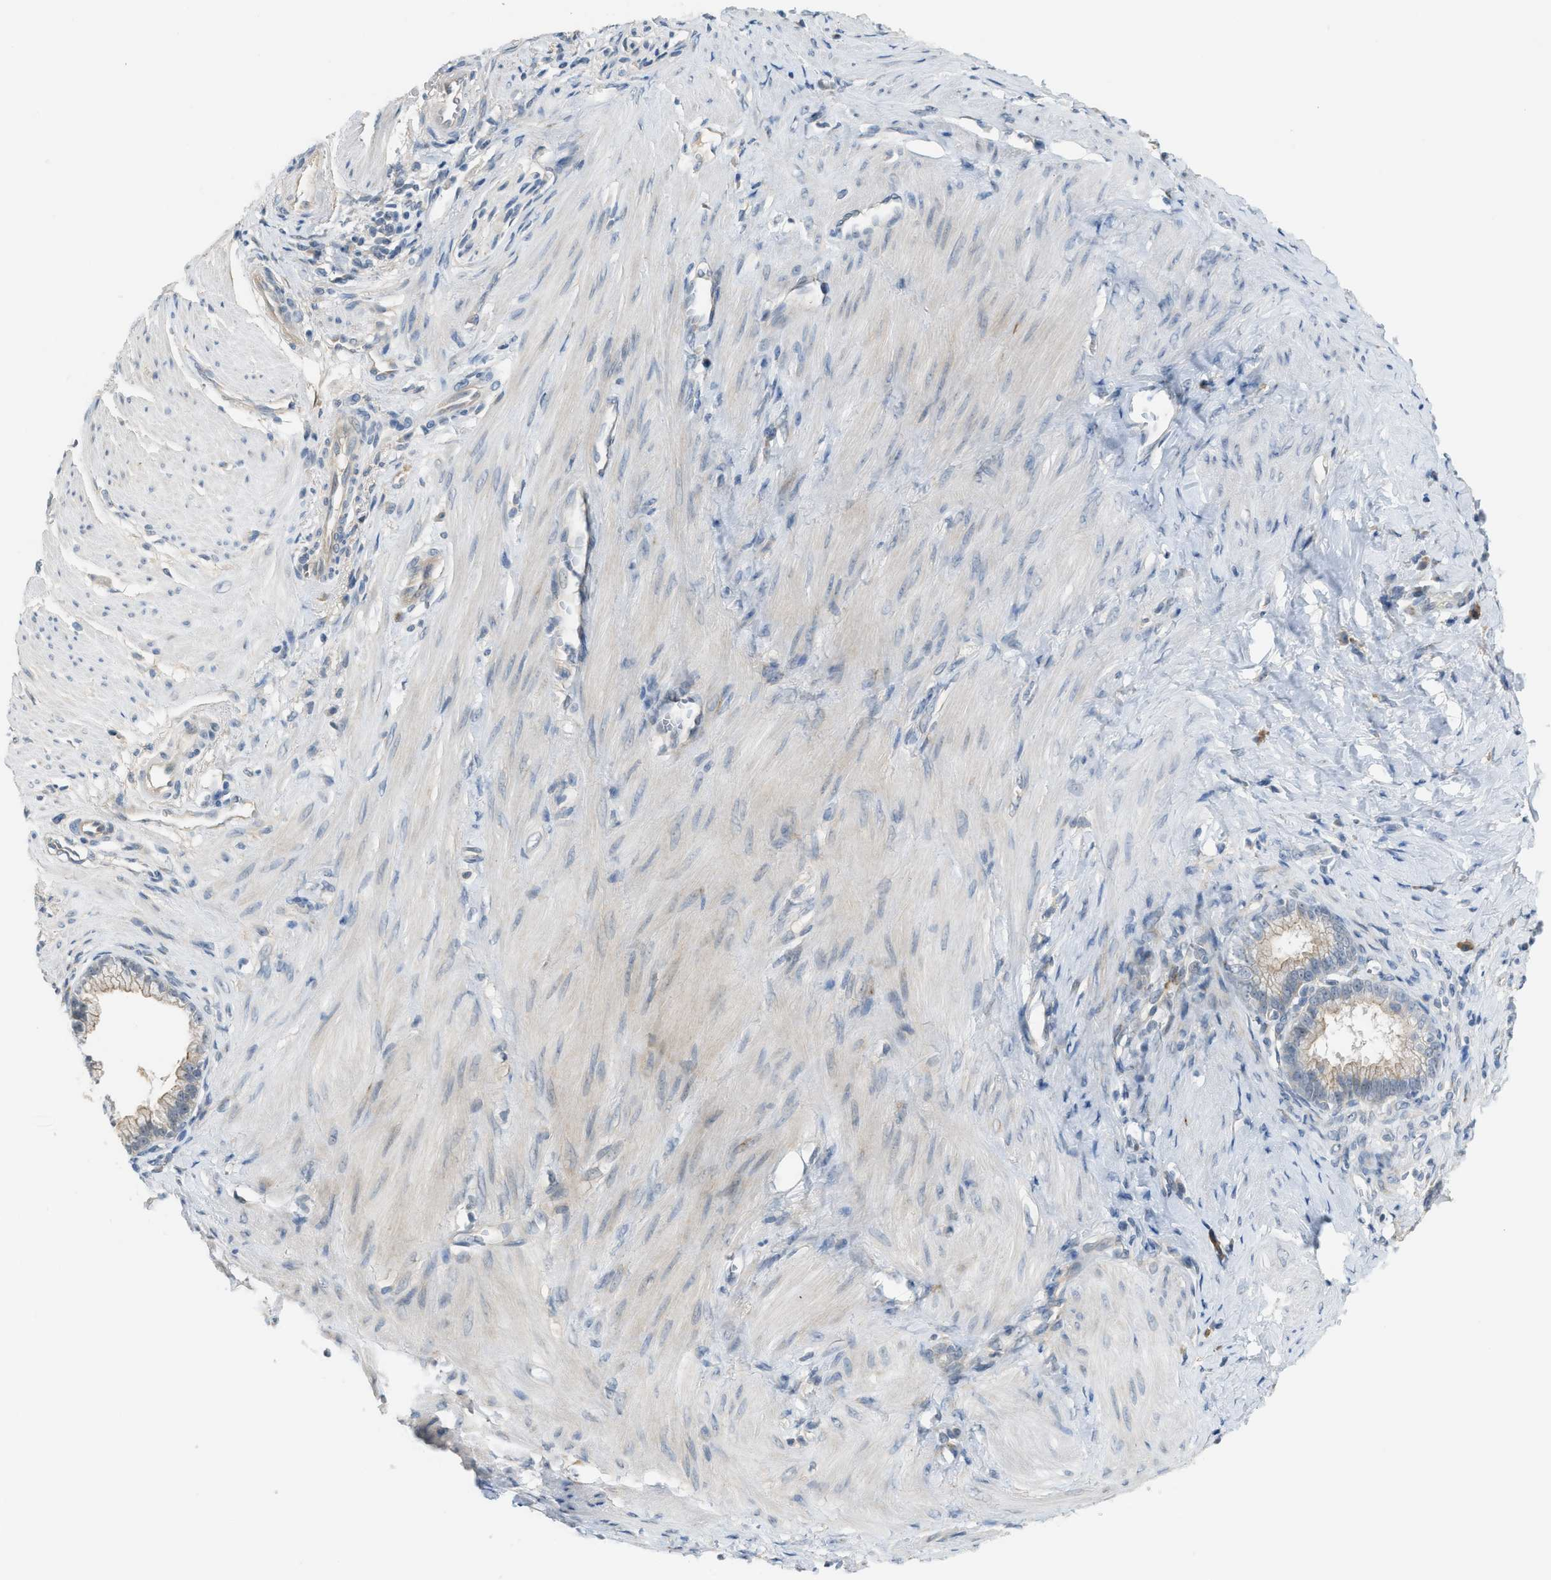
{"staining": {"intensity": "weak", "quantity": "<25%", "location": "cytoplasmic/membranous"}, "tissue": "pancreatic cancer", "cell_type": "Tumor cells", "image_type": "cancer", "snomed": [{"axis": "morphology", "description": "Adenocarcinoma, NOS"}, {"axis": "topography", "description": "Pancreas"}], "caption": "High power microscopy image of an IHC histopathology image of pancreatic cancer, revealing no significant expression in tumor cells.", "gene": "TMEM154", "patient": {"sex": "male", "age": 69}}